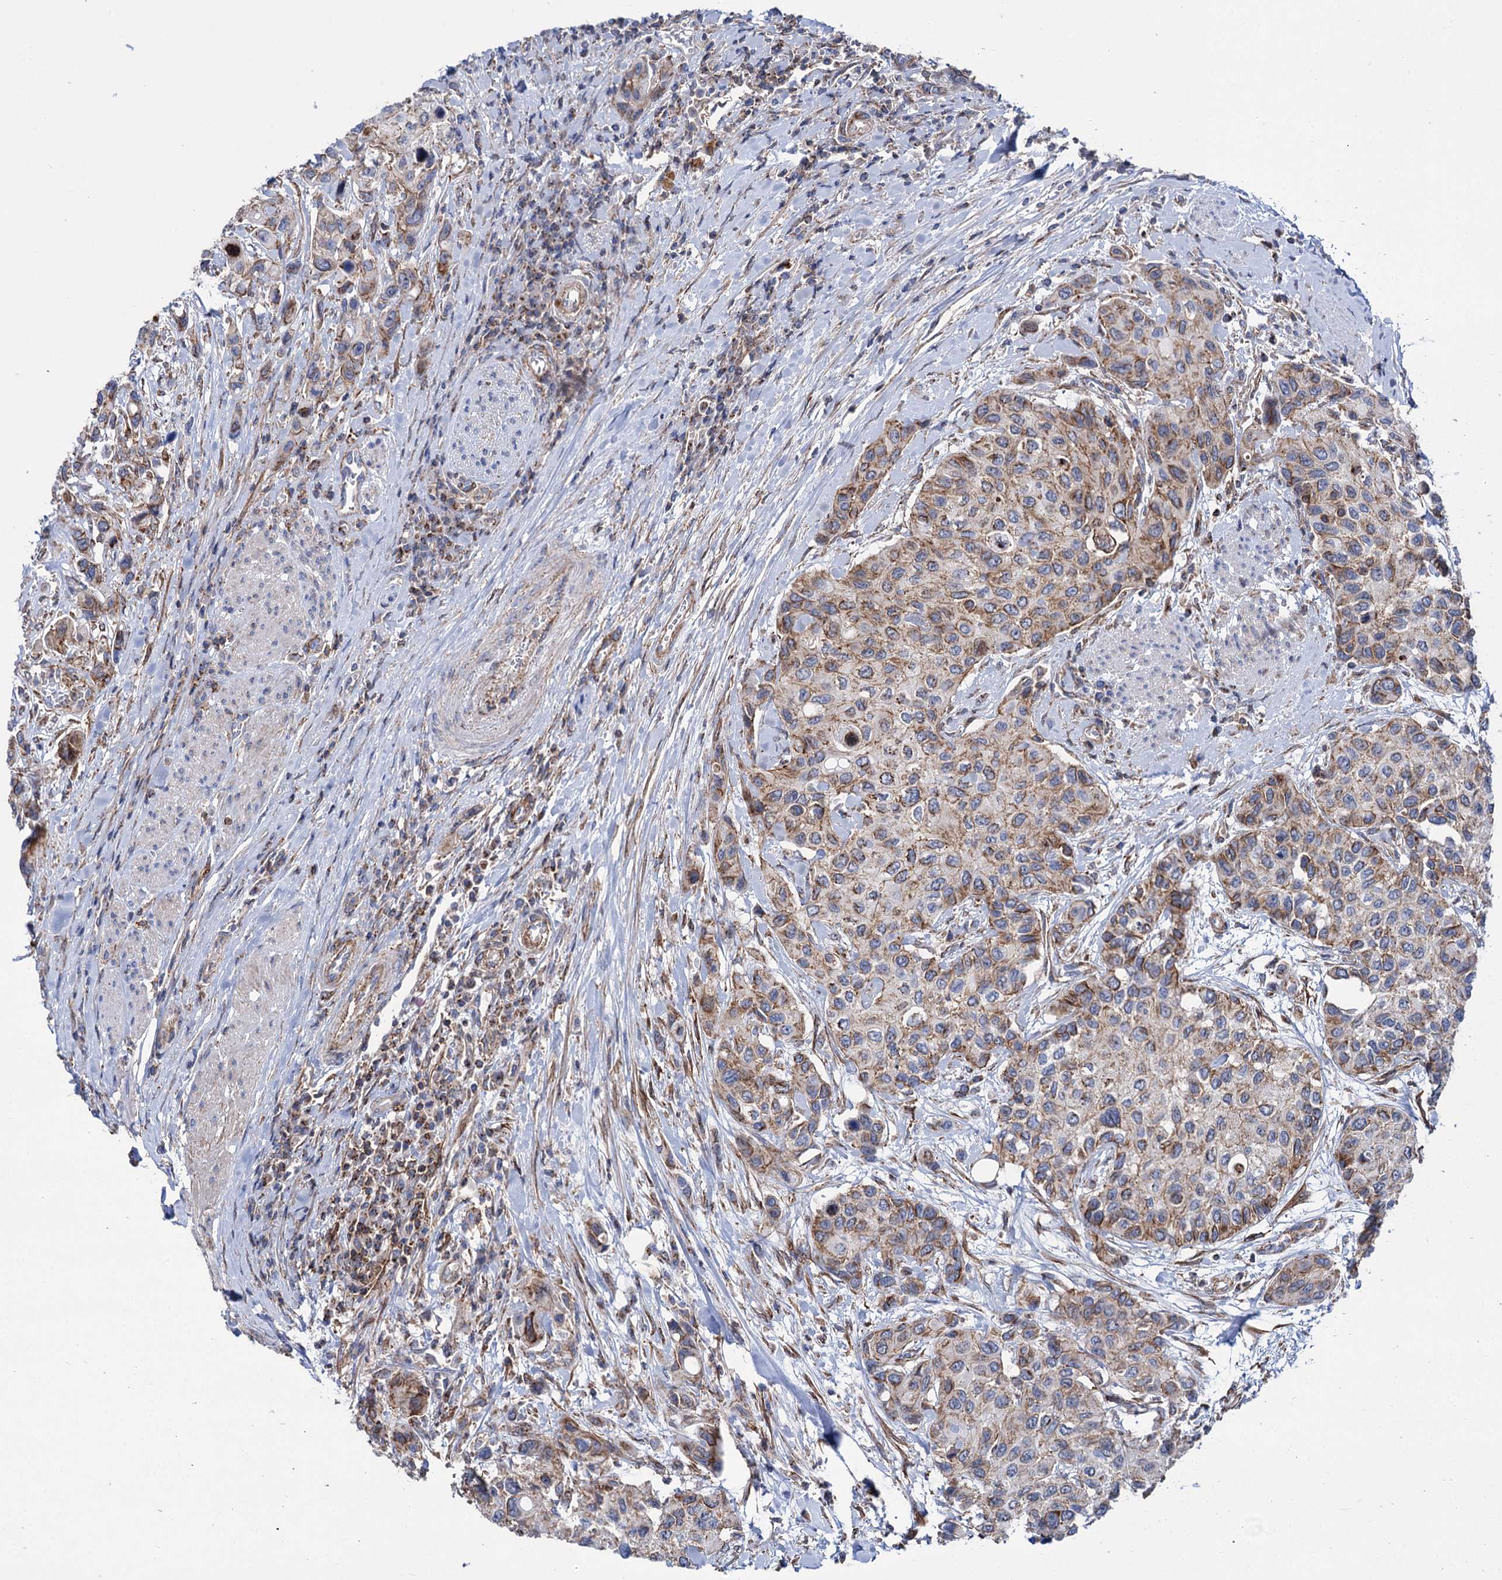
{"staining": {"intensity": "moderate", "quantity": "25%-75%", "location": "cytoplasmic/membranous"}, "tissue": "urothelial cancer", "cell_type": "Tumor cells", "image_type": "cancer", "snomed": [{"axis": "morphology", "description": "Normal tissue, NOS"}, {"axis": "morphology", "description": "Urothelial carcinoma, High grade"}, {"axis": "topography", "description": "Vascular tissue"}, {"axis": "topography", "description": "Urinary bladder"}], "caption": "DAB (3,3'-diaminobenzidine) immunohistochemical staining of urothelial cancer exhibits moderate cytoplasmic/membranous protein positivity in about 25%-75% of tumor cells.", "gene": "DEF6", "patient": {"sex": "female", "age": 56}}